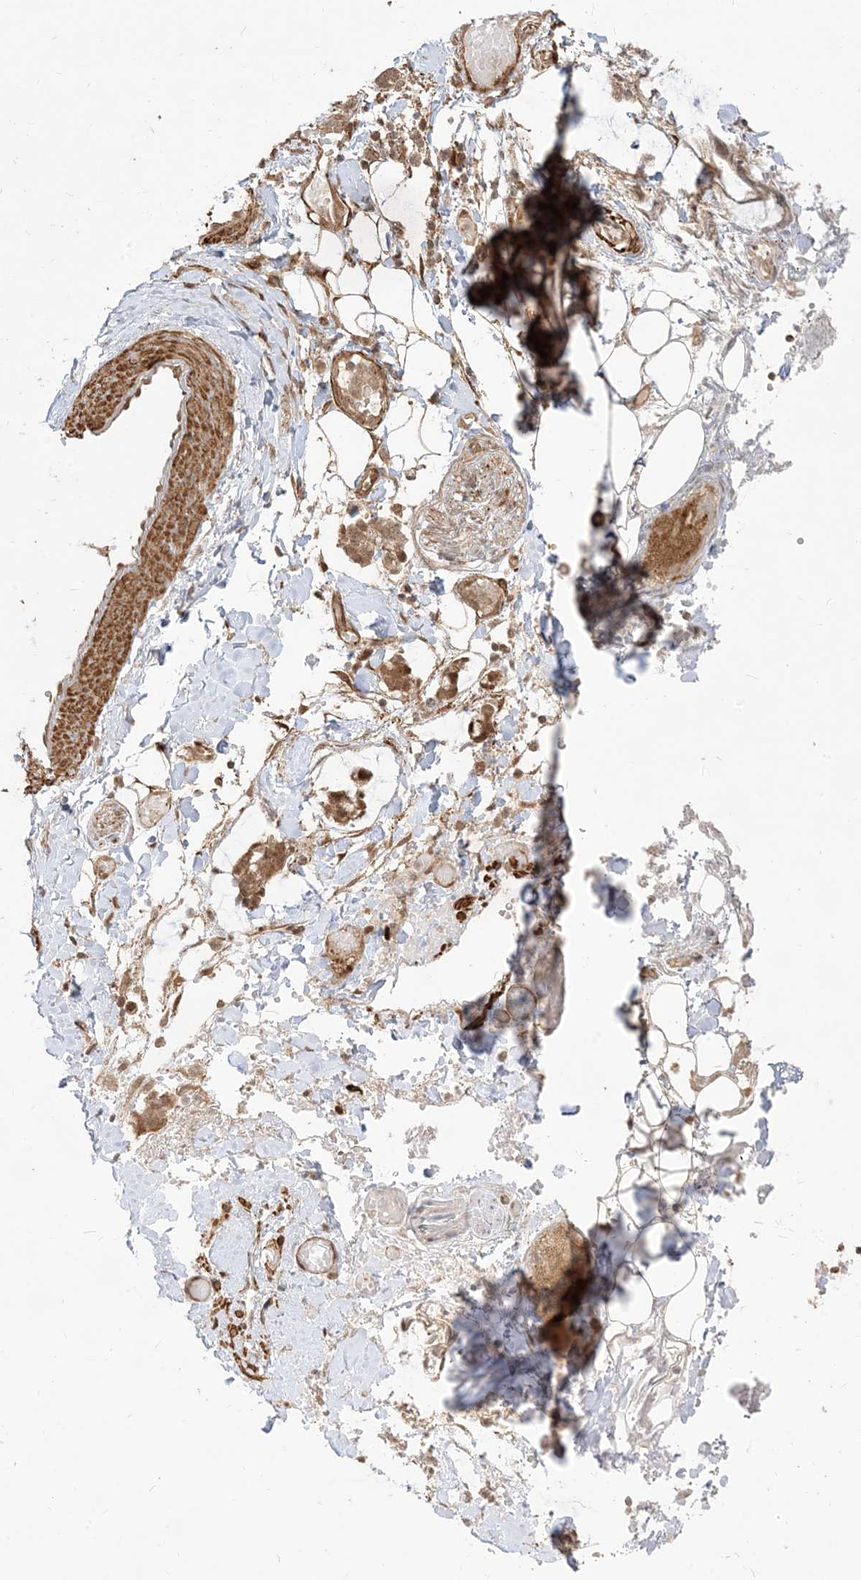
{"staining": {"intensity": "moderate", "quantity": "25%-75%", "location": "cytoplasmic/membranous"}, "tissue": "adipose tissue", "cell_type": "Adipocytes", "image_type": "normal", "snomed": [{"axis": "morphology", "description": "Normal tissue, NOS"}, {"axis": "morphology", "description": "Adenocarcinoma, NOS"}, {"axis": "topography", "description": "Smooth muscle"}, {"axis": "topography", "description": "Colon"}], "caption": "Brown immunohistochemical staining in benign adipose tissue exhibits moderate cytoplasmic/membranous positivity in approximately 25%-75% of adipocytes. Nuclei are stained in blue.", "gene": "TBCC", "patient": {"sex": "male", "age": 14}}